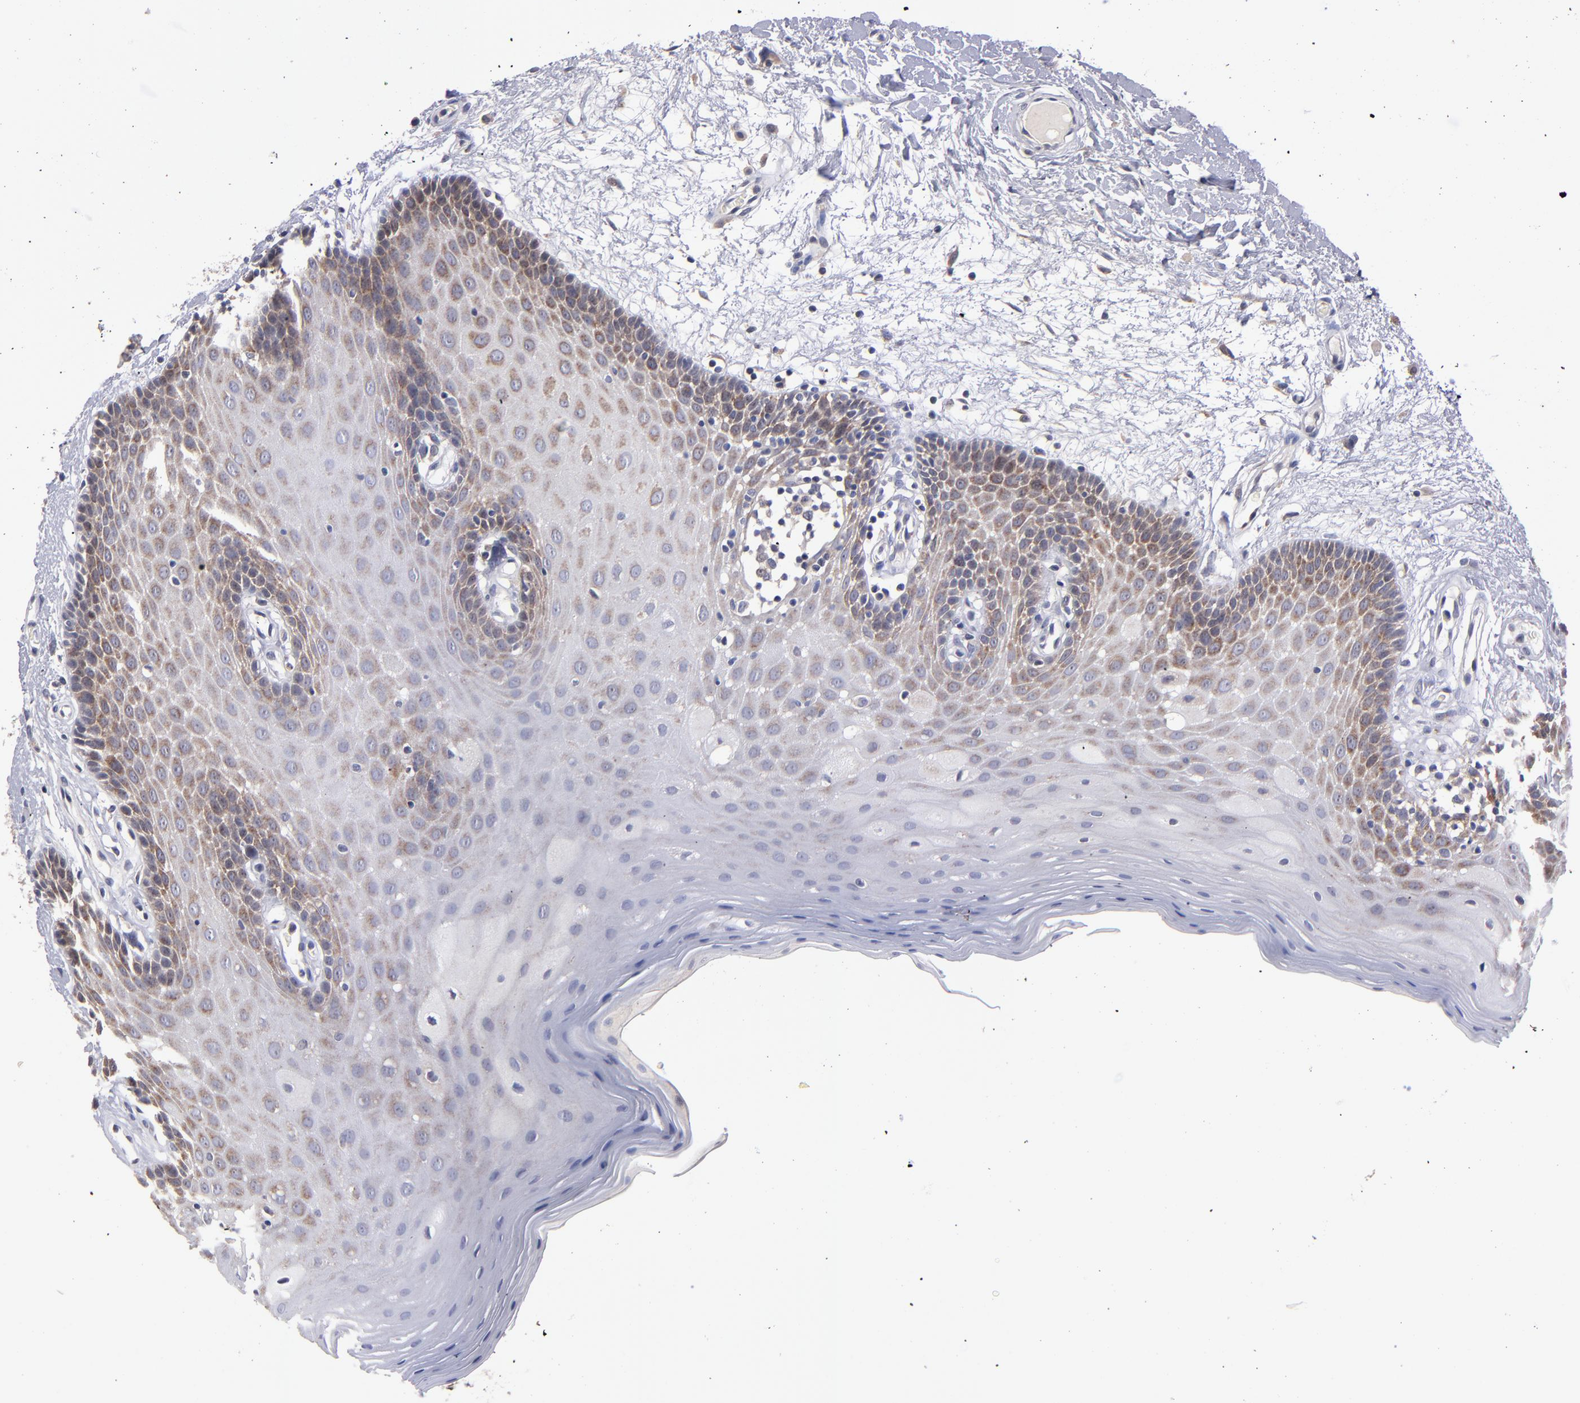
{"staining": {"intensity": "moderate", "quantity": "<25%", "location": "cytoplasmic/membranous"}, "tissue": "oral mucosa", "cell_type": "Squamous epithelial cells", "image_type": "normal", "snomed": [{"axis": "morphology", "description": "Normal tissue, NOS"}, {"axis": "morphology", "description": "Squamous cell carcinoma, NOS"}, {"axis": "topography", "description": "Skeletal muscle"}, {"axis": "topography", "description": "Oral tissue"}, {"axis": "topography", "description": "Head-Neck"}], "caption": "Immunohistochemical staining of unremarkable oral mucosa shows moderate cytoplasmic/membranous protein positivity in about <25% of squamous epithelial cells.", "gene": "EIF3L", "patient": {"sex": "male", "age": 71}}